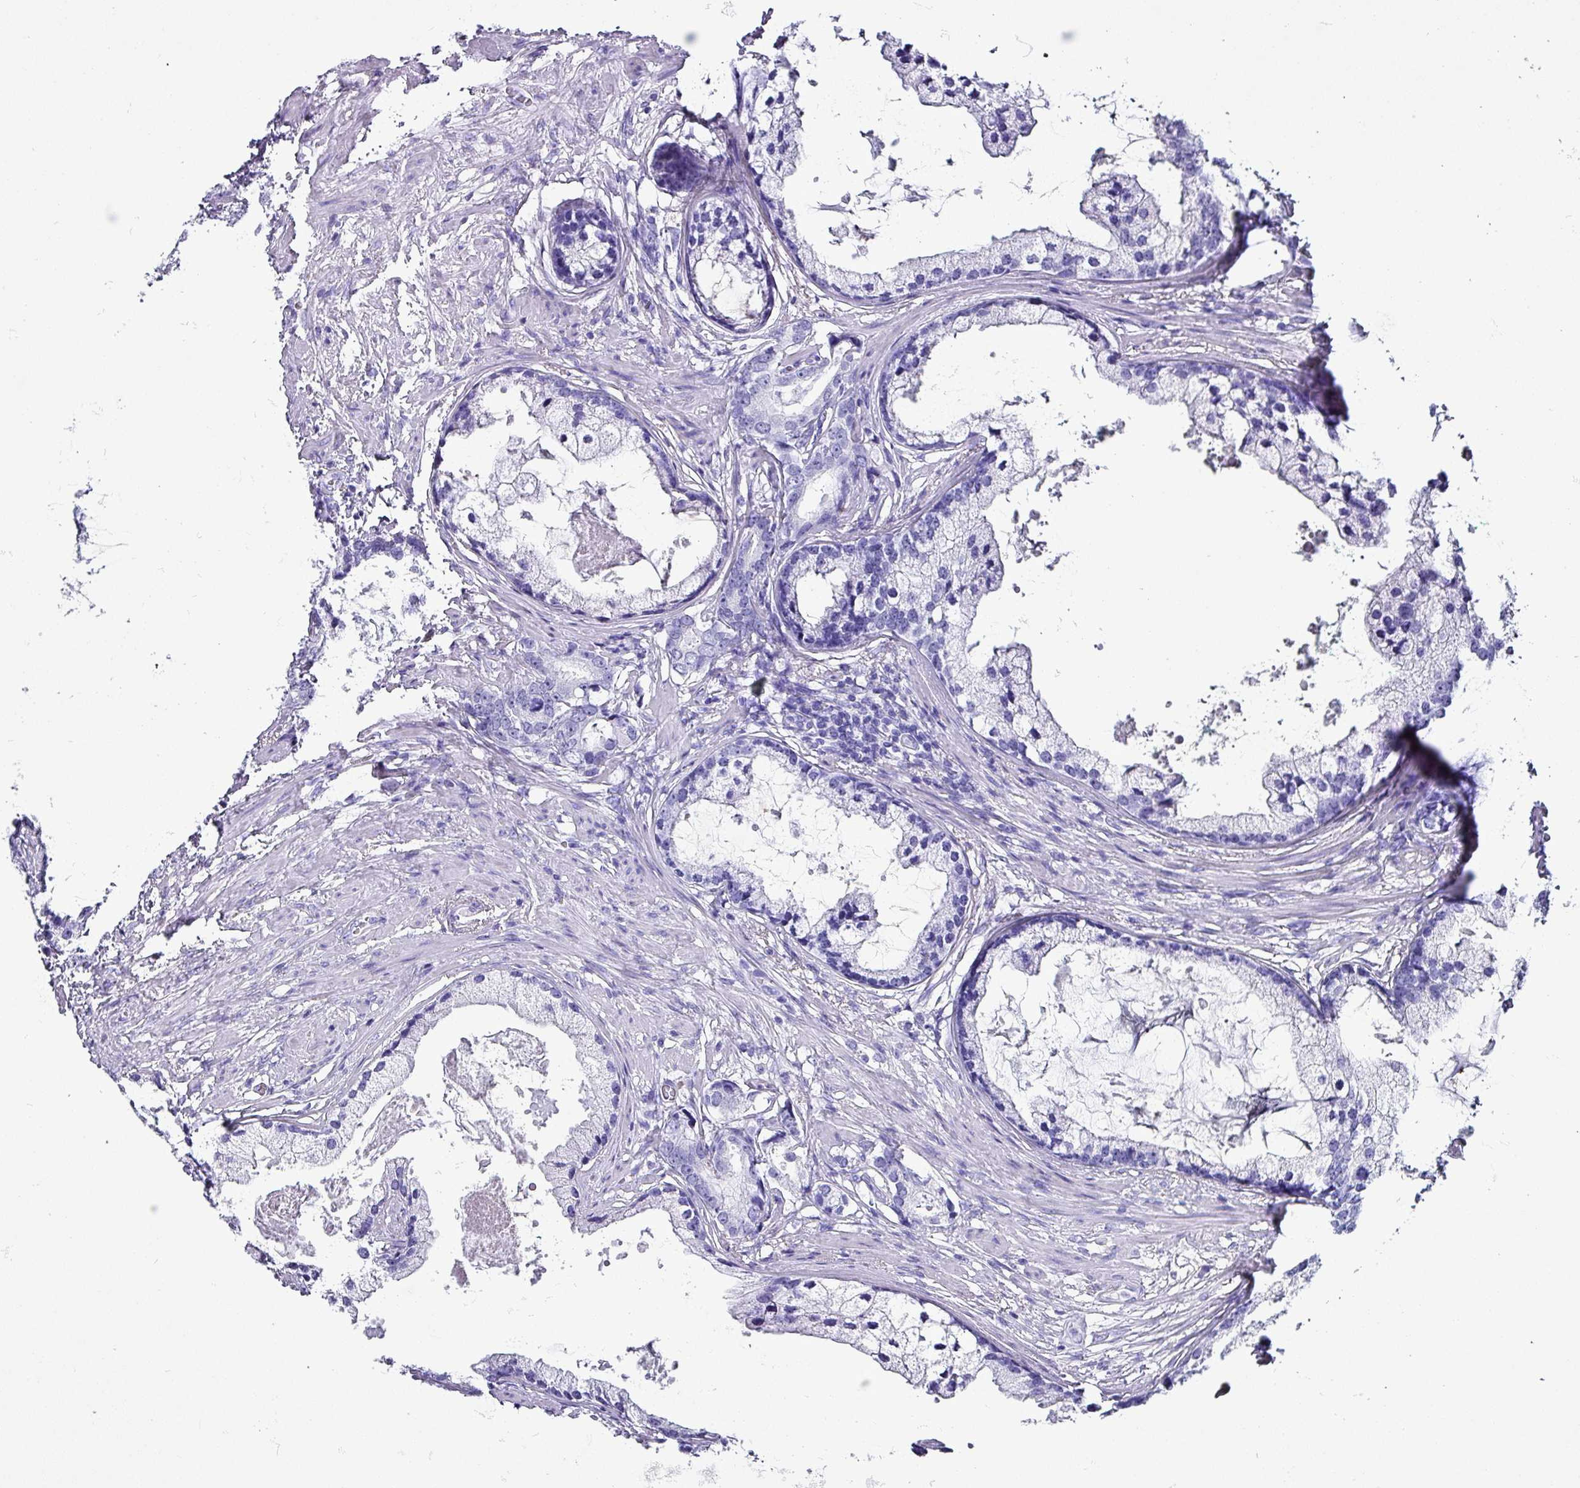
{"staining": {"intensity": "negative", "quantity": "none", "location": "none"}, "tissue": "prostate cancer", "cell_type": "Tumor cells", "image_type": "cancer", "snomed": [{"axis": "morphology", "description": "Adenocarcinoma, Low grade"}, {"axis": "topography", "description": "Prostate"}], "caption": "Protein analysis of low-grade adenocarcinoma (prostate) demonstrates no significant expression in tumor cells.", "gene": "KRT6C", "patient": {"sex": "male", "age": 71}}